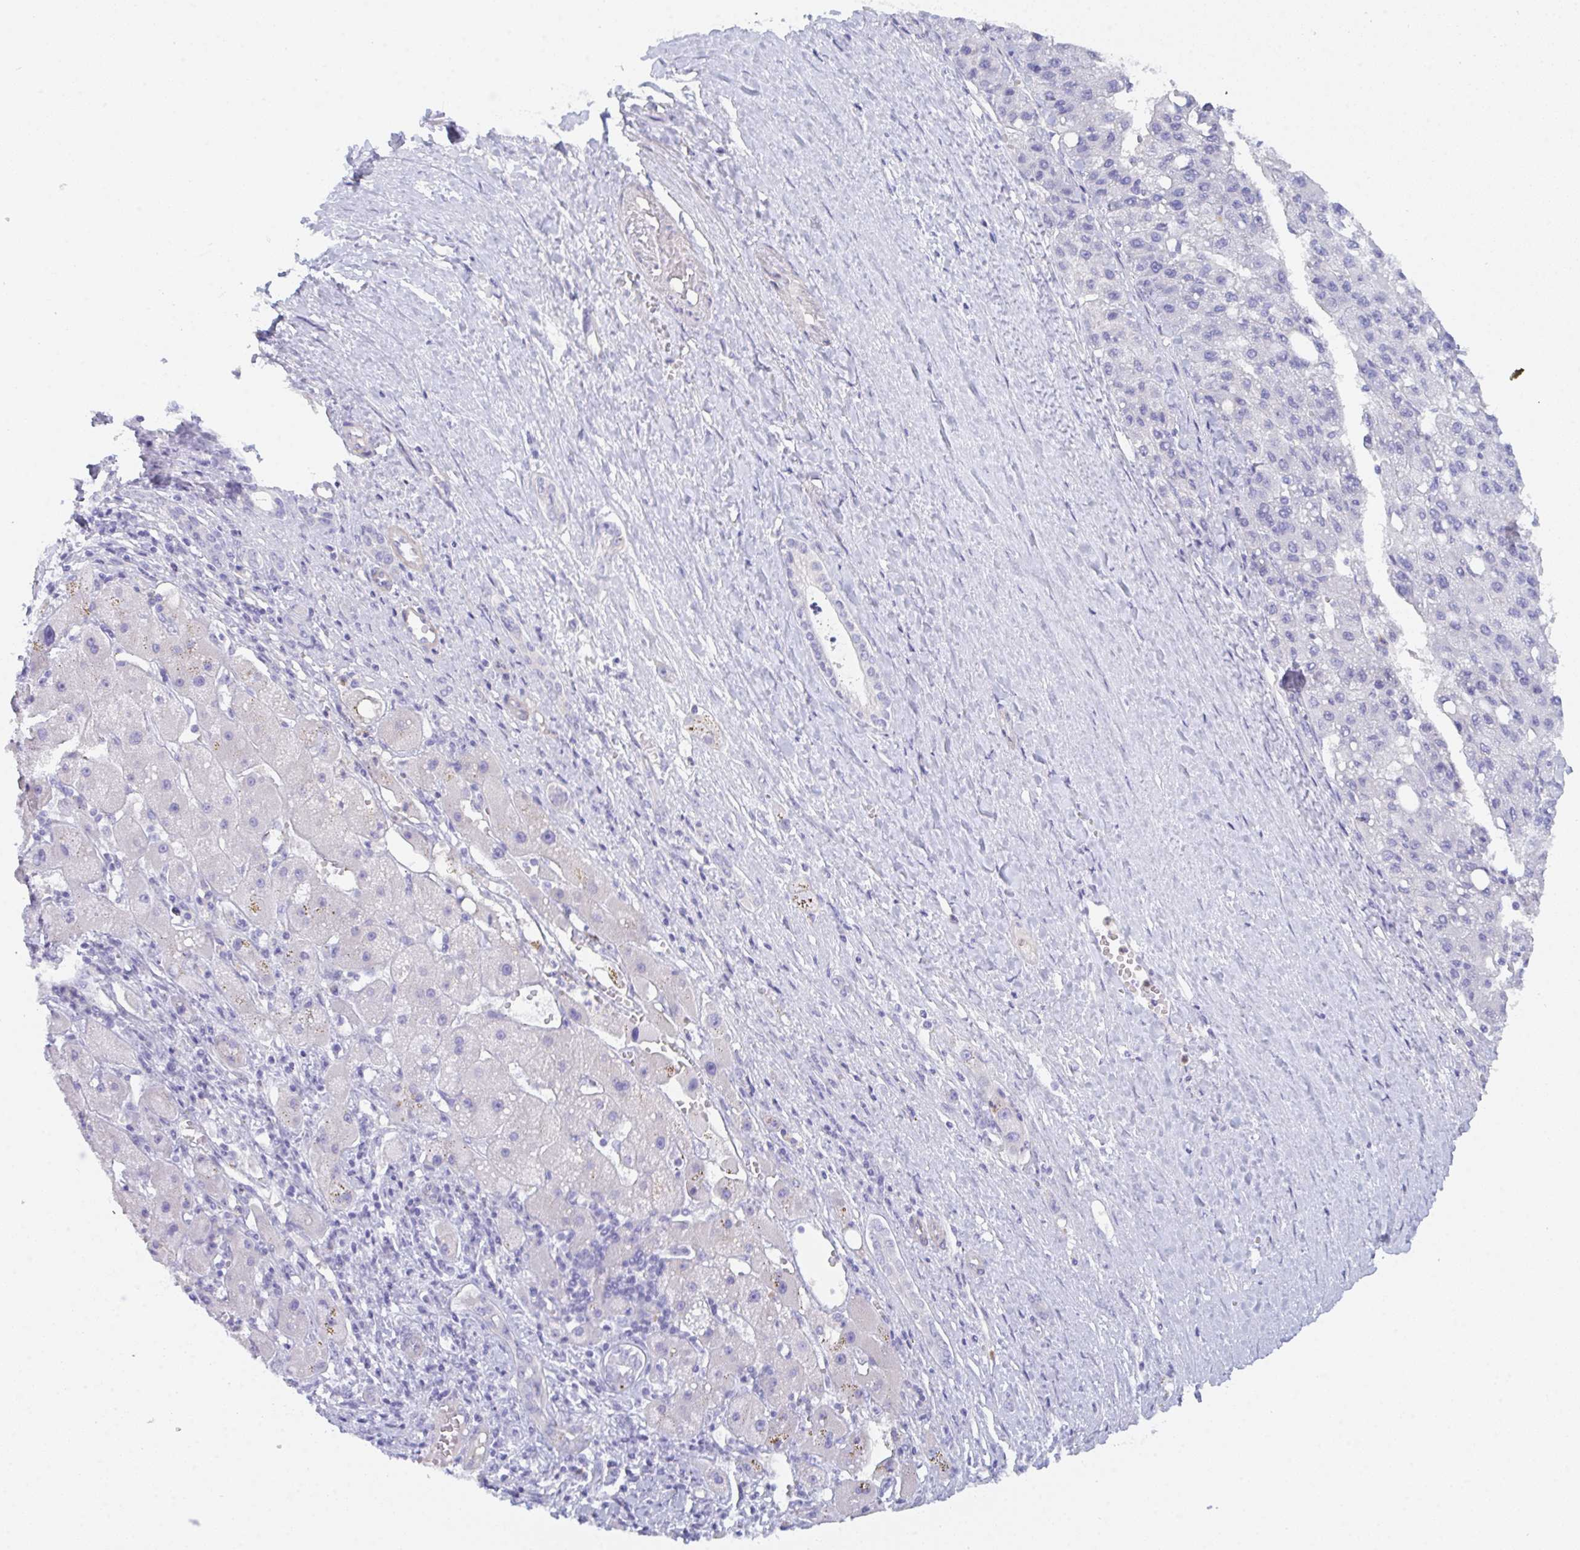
{"staining": {"intensity": "negative", "quantity": "none", "location": "none"}, "tissue": "liver cancer", "cell_type": "Tumor cells", "image_type": "cancer", "snomed": [{"axis": "morphology", "description": "Carcinoma, Hepatocellular, NOS"}, {"axis": "topography", "description": "Liver"}], "caption": "High power microscopy histopathology image of an immunohistochemistry histopathology image of liver hepatocellular carcinoma, revealing no significant staining in tumor cells.", "gene": "CEP170B", "patient": {"sex": "female", "age": 82}}